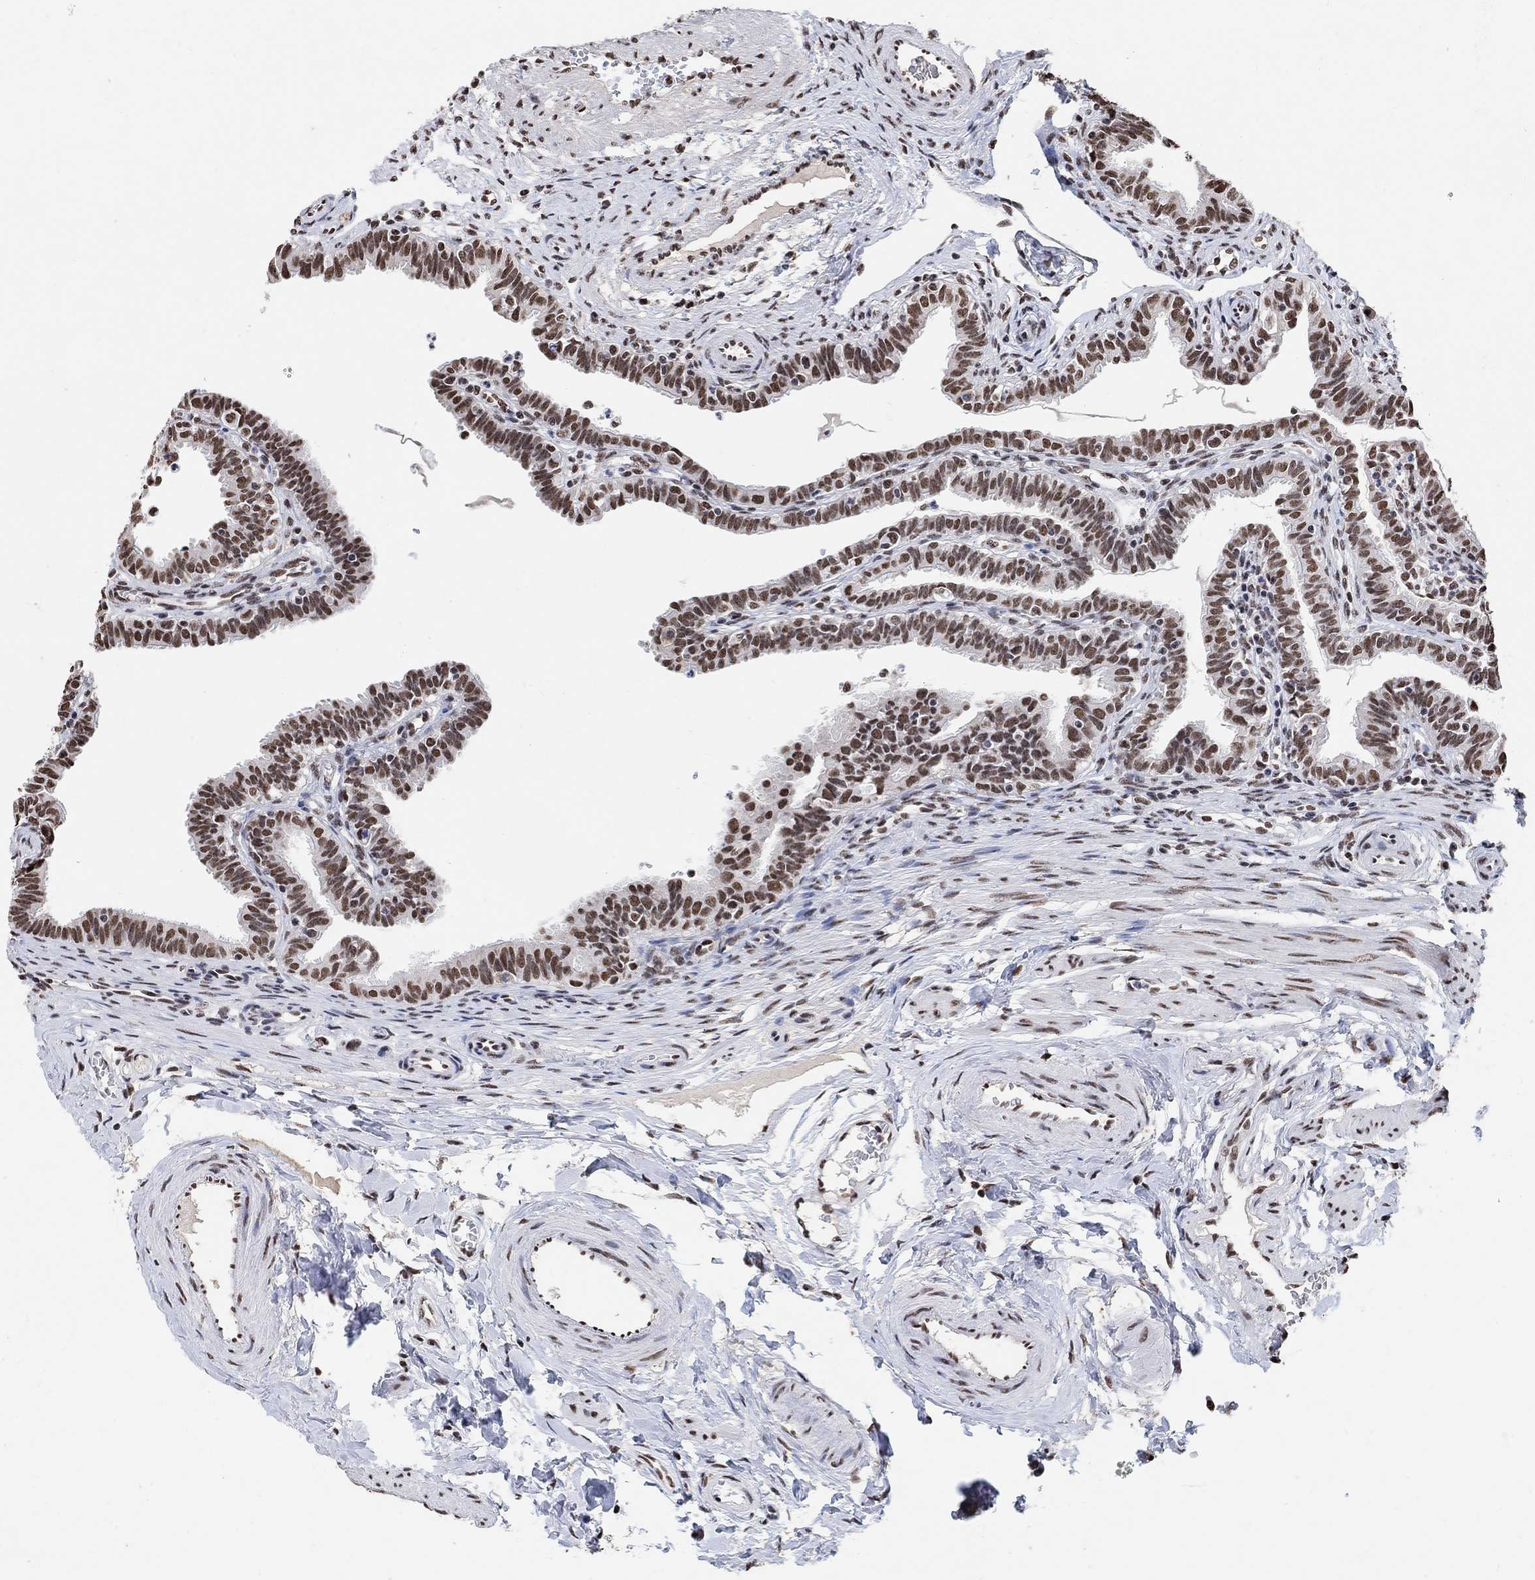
{"staining": {"intensity": "strong", "quantity": ">75%", "location": "nuclear"}, "tissue": "fallopian tube", "cell_type": "Glandular cells", "image_type": "normal", "snomed": [{"axis": "morphology", "description": "Normal tissue, NOS"}, {"axis": "topography", "description": "Fallopian tube"}], "caption": "A photomicrograph of fallopian tube stained for a protein shows strong nuclear brown staining in glandular cells. (brown staining indicates protein expression, while blue staining denotes nuclei).", "gene": "USP39", "patient": {"sex": "female", "age": 36}}